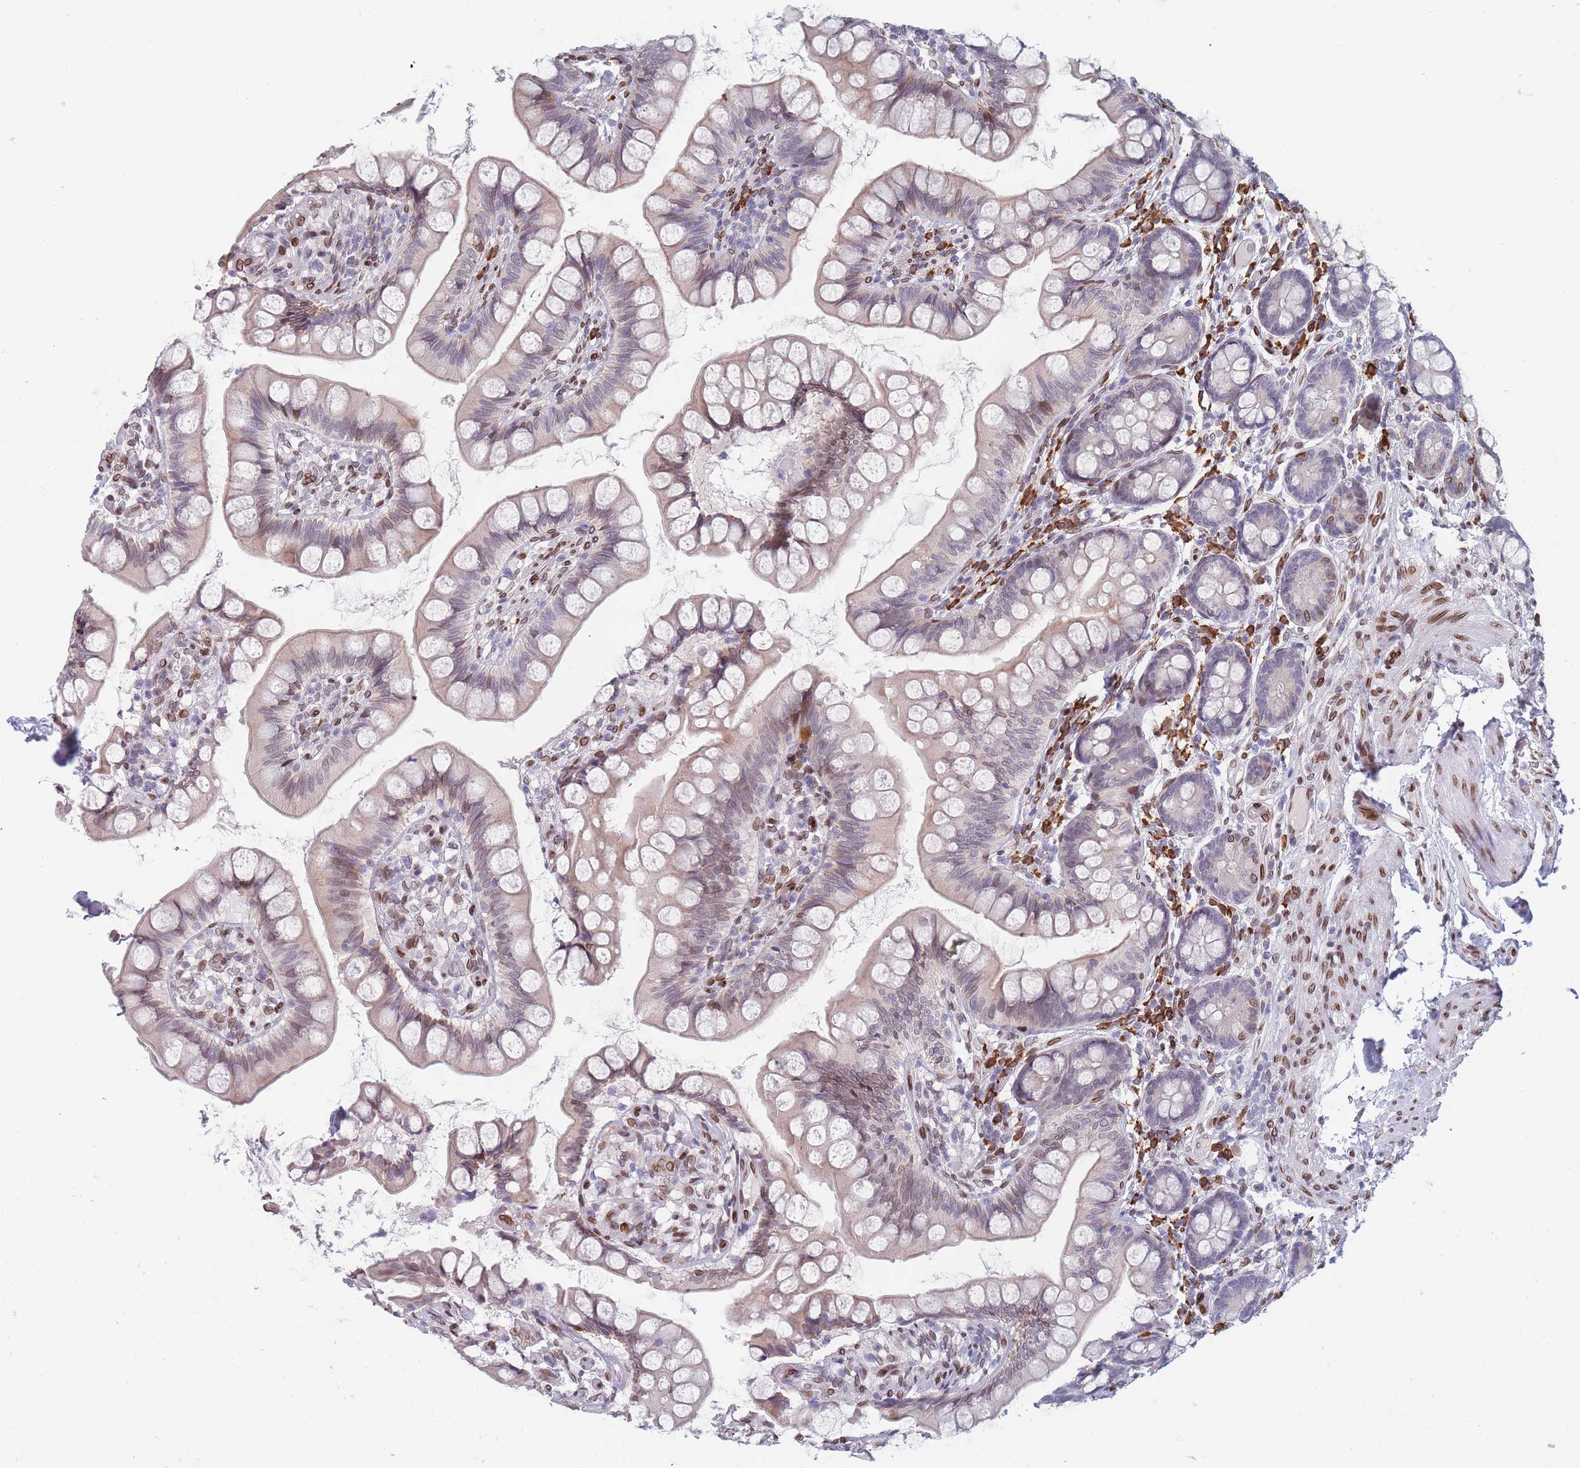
{"staining": {"intensity": "weak", "quantity": "25%-75%", "location": "cytoplasmic/membranous,nuclear"}, "tissue": "small intestine", "cell_type": "Glandular cells", "image_type": "normal", "snomed": [{"axis": "morphology", "description": "Normal tissue, NOS"}, {"axis": "topography", "description": "Small intestine"}], "caption": "Small intestine stained with DAB (3,3'-diaminobenzidine) immunohistochemistry displays low levels of weak cytoplasmic/membranous,nuclear expression in about 25%-75% of glandular cells.", "gene": "ZBTB1", "patient": {"sex": "male", "age": 70}}